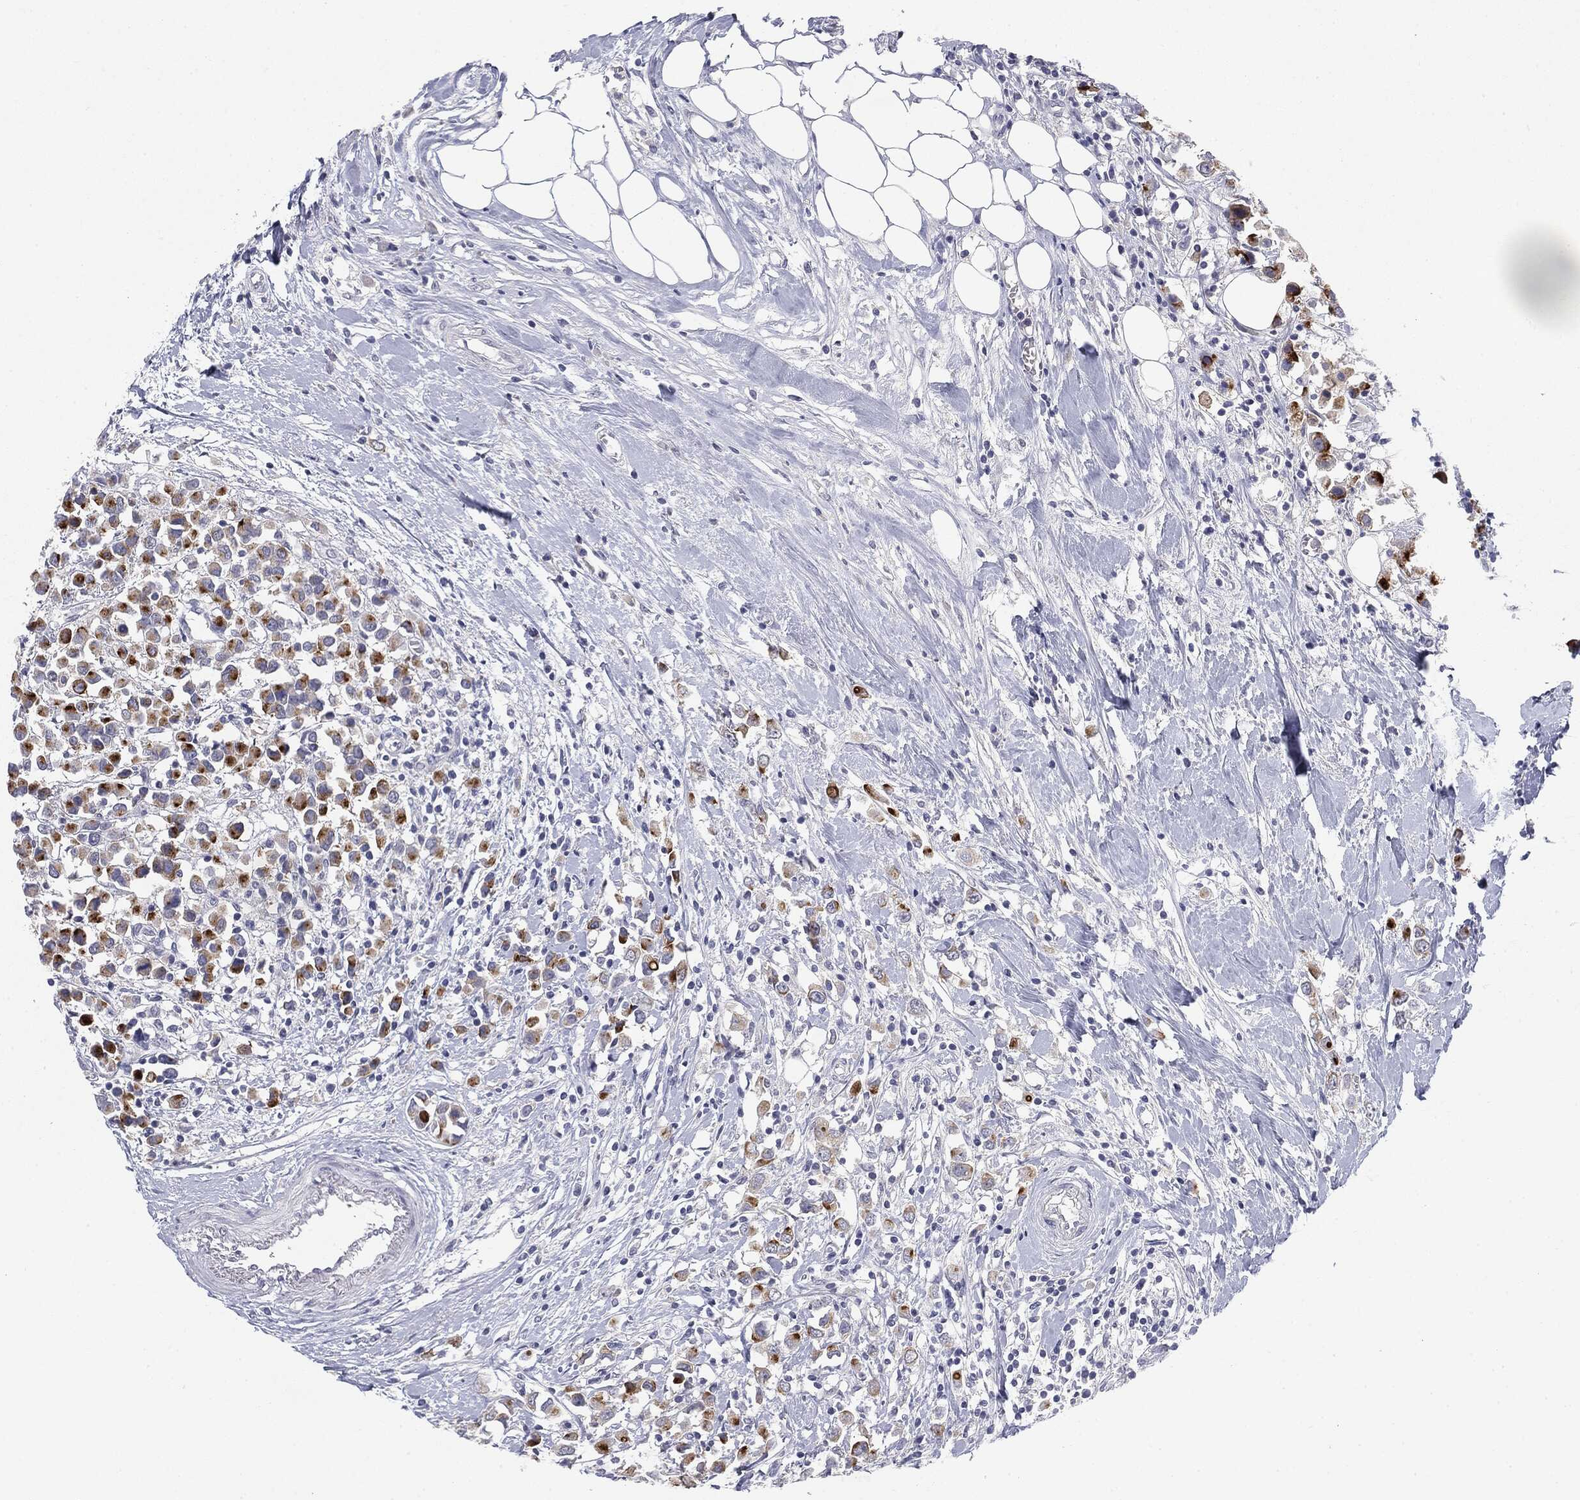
{"staining": {"intensity": "moderate", "quantity": "25%-75%", "location": "cytoplasmic/membranous"}, "tissue": "breast cancer", "cell_type": "Tumor cells", "image_type": "cancer", "snomed": [{"axis": "morphology", "description": "Duct carcinoma"}, {"axis": "topography", "description": "Breast"}], "caption": "Moderate cytoplasmic/membranous protein positivity is seen in about 25%-75% of tumor cells in intraductal carcinoma (breast).", "gene": "MUC1", "patient": {"sex": "female", "age": 61}}